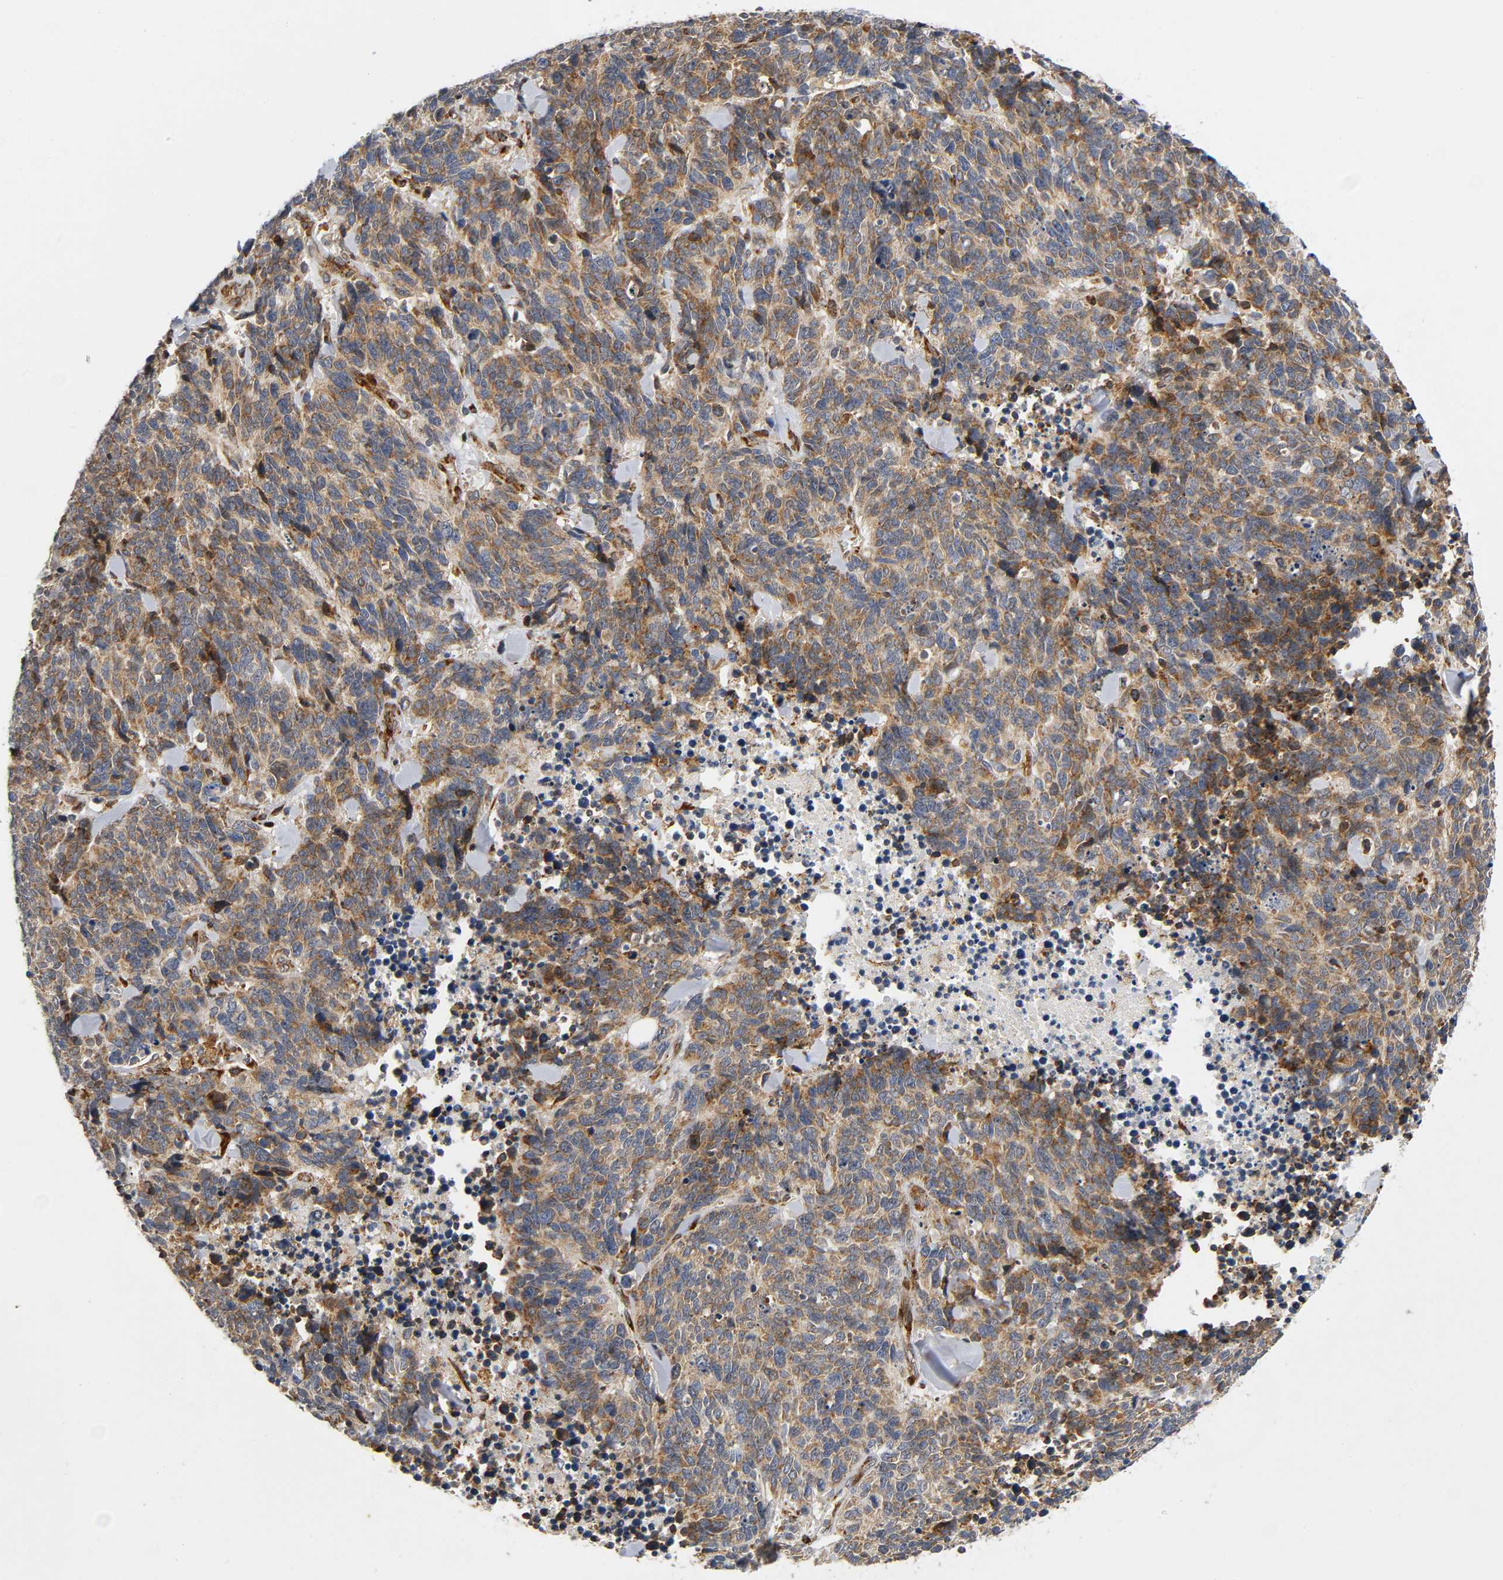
{"staining": {"intensity": "moderate", "quantity": ">75%", "location": "cytoplasmic/membranous"}, "tissue": "lung cancer", "cell_type": "Tumor cells", "image_type": "cancer", "snomed": [{"axis": "morphology", "description": "Neoplasm, malignant, NOS"}, {"axis": "topography", "description": "Lung"}], "caption": "Moderate cytoplasmic/membranous protein expression is appreciated in about >75% of tumor cells in lung cancer.", "gene": "SOS2", "patient": {"sex": "female", "age": 58}}